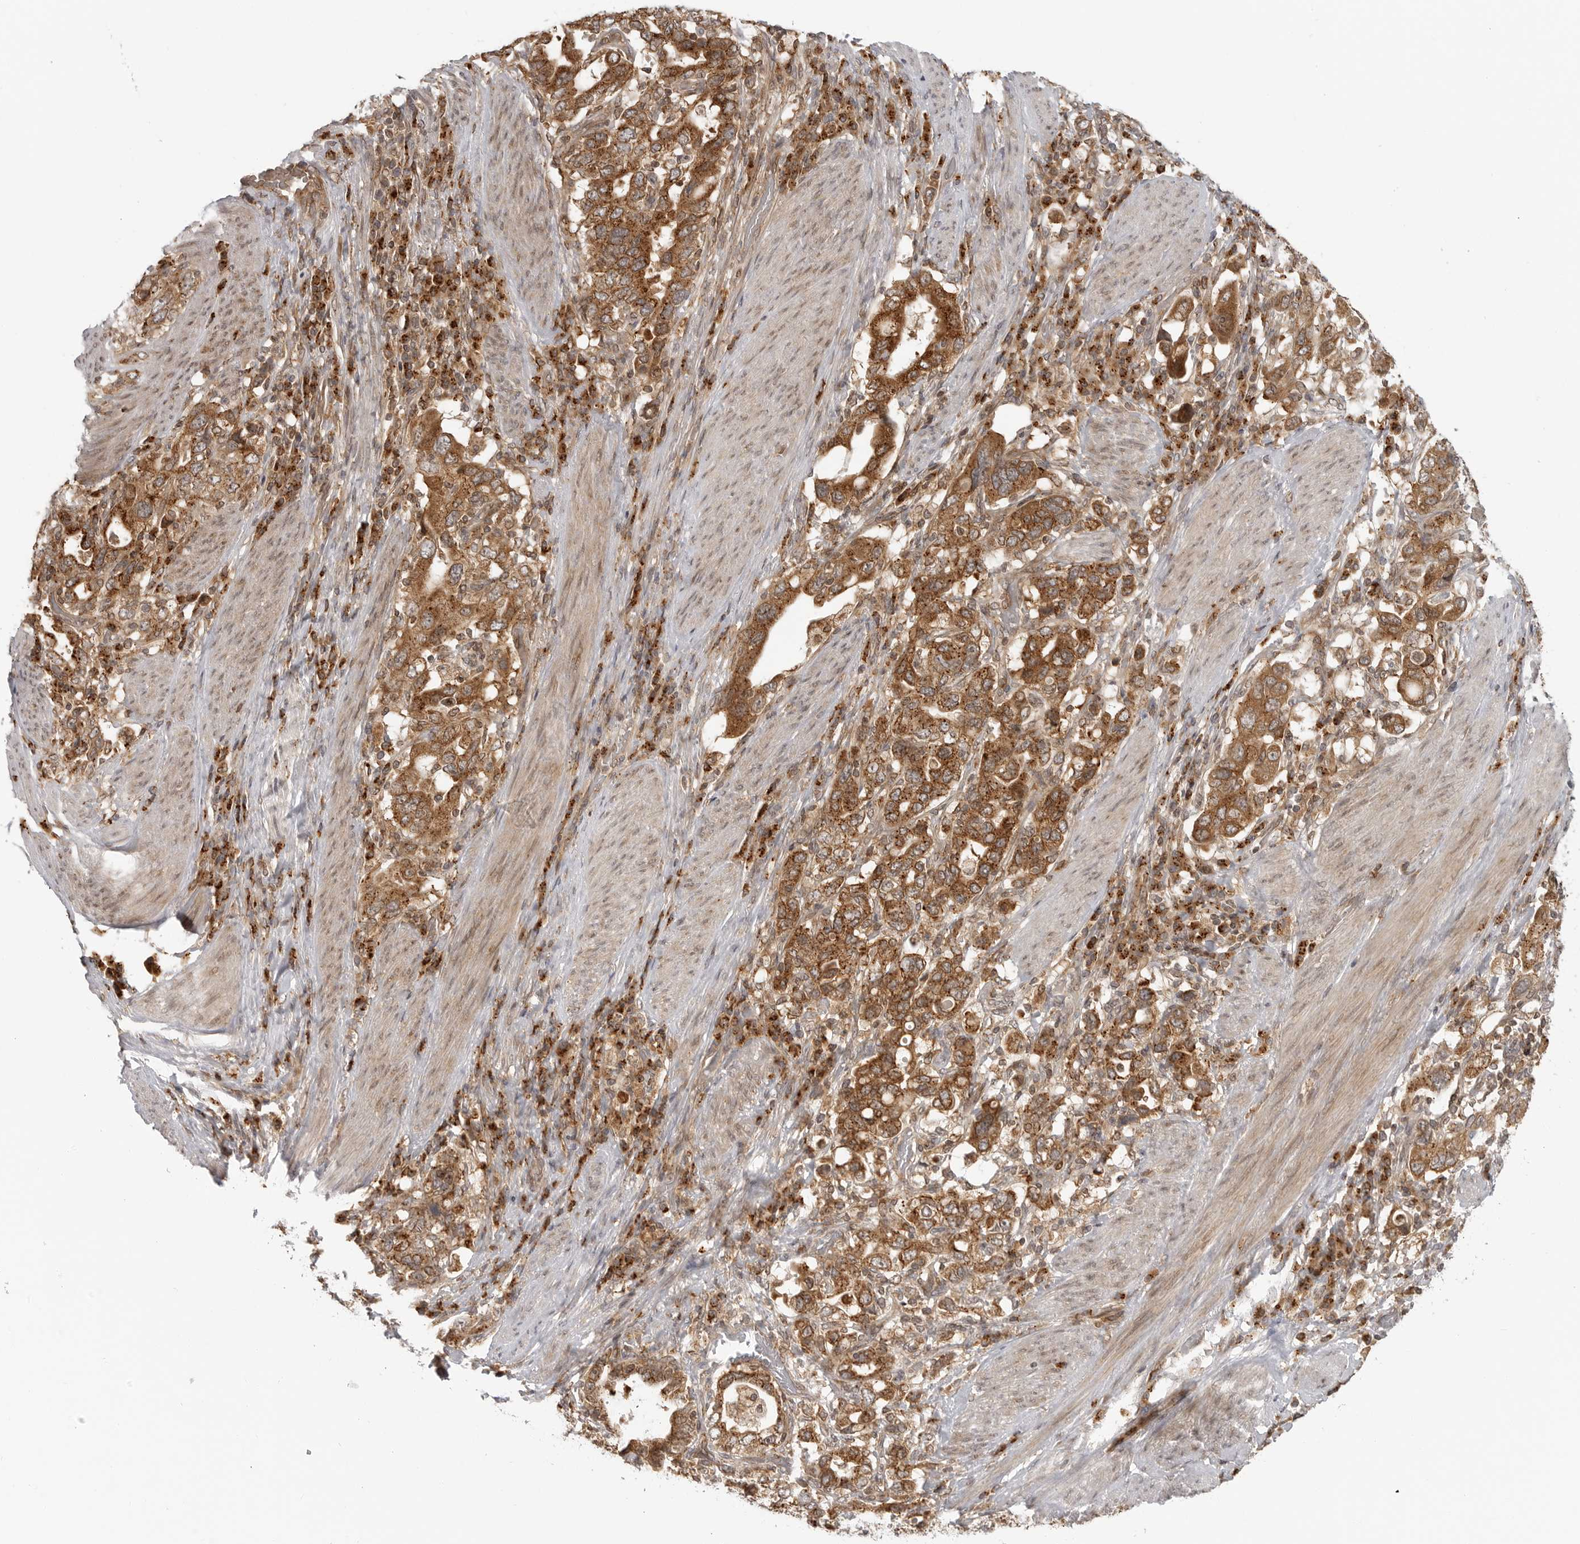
{"staining": {"intensity": "moderate", "quantity": ">75%", "location": "cytoplasmic/membranous"}, "tissue": "stomach cancer", "cell_type": "Tumor cells", "image_type": "cancer", "snomed": [{"axis": "morphology", "description": "Adenocarcinoma, NOS"}, {"axis": "topography", "description": "Stomach, upper"}], "caption": "The histopathology image exhibits immunohistochemical staining of stomach cancer. There is moderate cytoplasmic/membranous positivity is appreciated in about >75% of tumor cells. (Brightfield microscopy of DAB IHC at high magnification).", "gene": "COPA", "patient": {"sex": "male", "age": 62}}